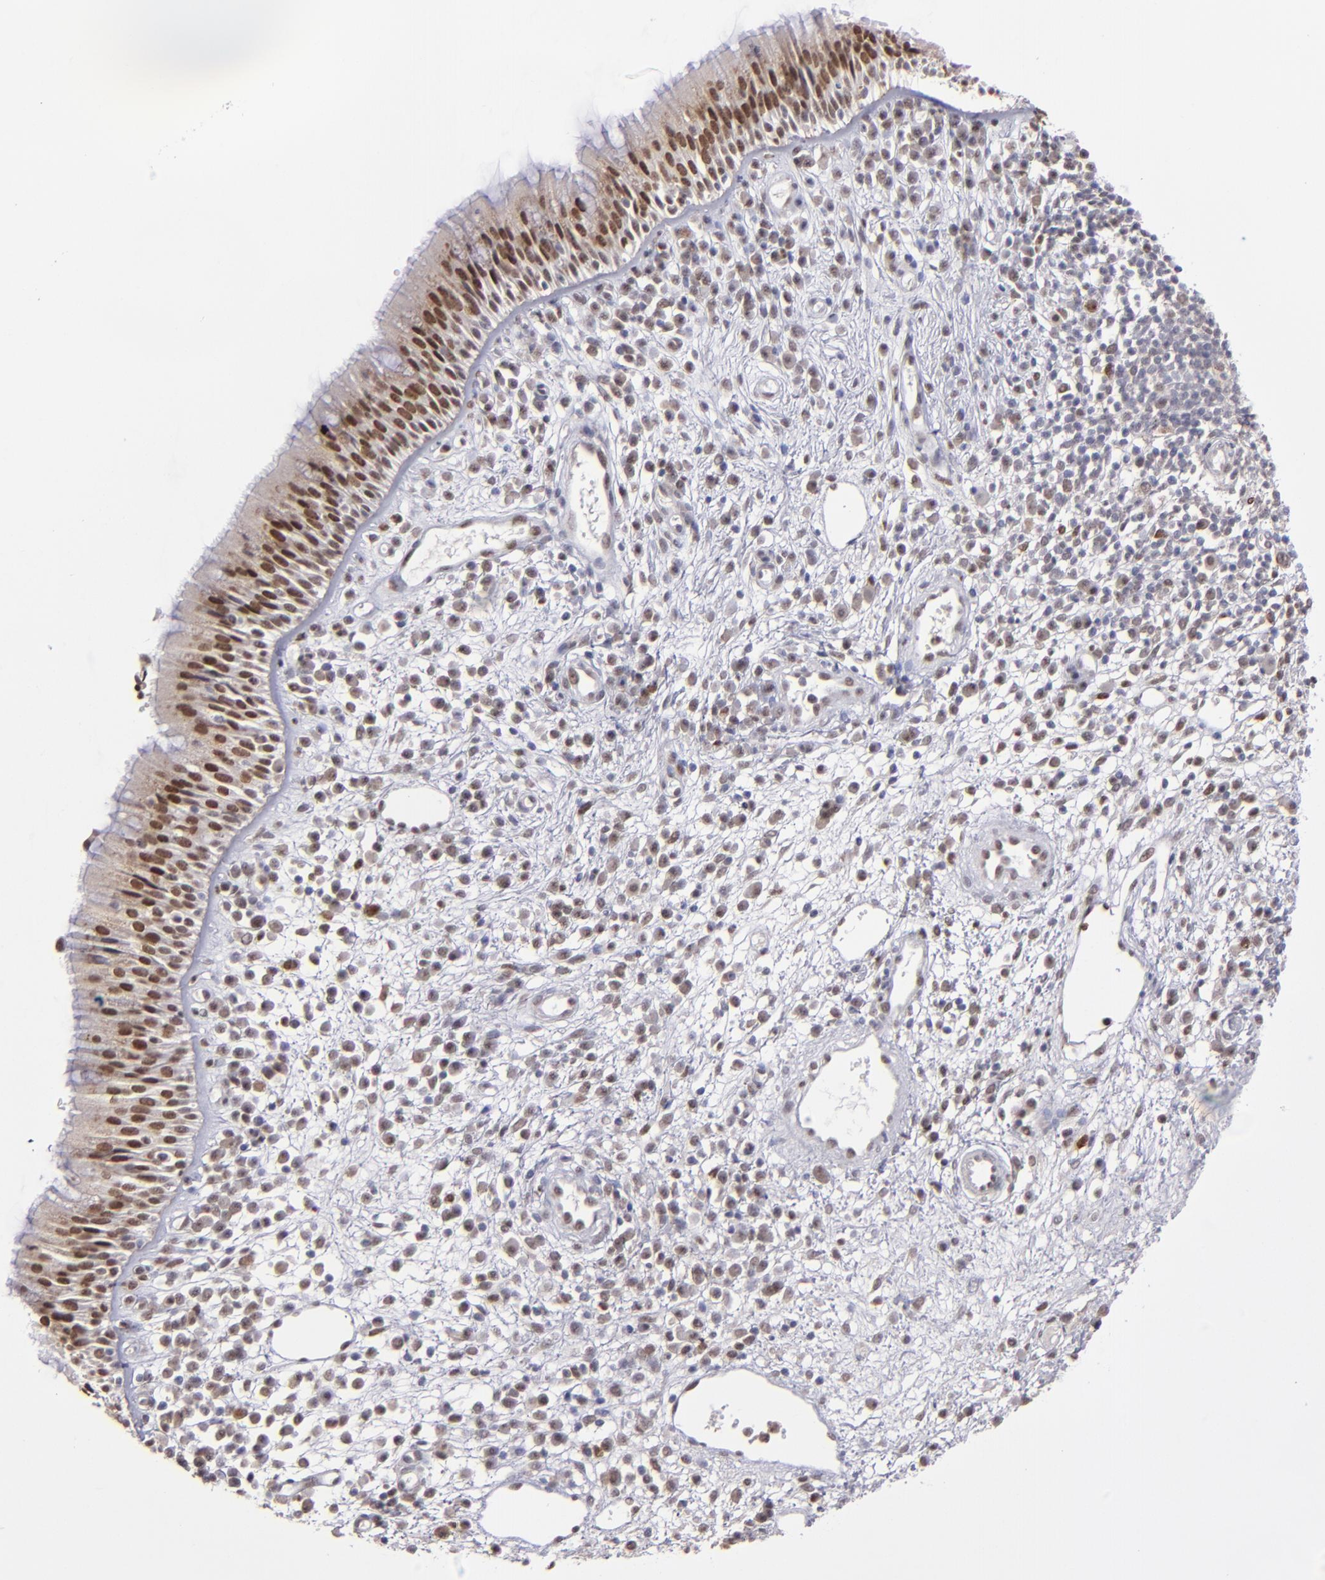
{"staining": {"intensity": "strong", "quantity": ">75%", "location": "cytoplasmic/membranous,nuclear"}, "tissue": "nasopharynx", "cell_type": "Respiratory epithelial cells", "image_type": "normal", "snomed": [{"axis": "morphology", "description": "Normal tissue, NOS"}, {"axis": "morphology", "description": "Inflammation, NOS"}, {"axis": "morphology", "description": "Malignant melanoma, Metastatic site"}, {"axis": "topography", "description": "Nasopharynx"}], "caption": "Immunohistochemistry (IHC) micrograph of benign nasopharynx: human nasopharynx stained using immunohistochemistry (IHC) exhibits high levels of strong protein expression localized specifically in the cytoplasmic/membranous,nuclear of respiratory epithelial cells, appearing as a cytoplasmic/membranous,nuclear brown color.", "gene": "RREB1", "patient": {"sex": "female", "age": 55}}